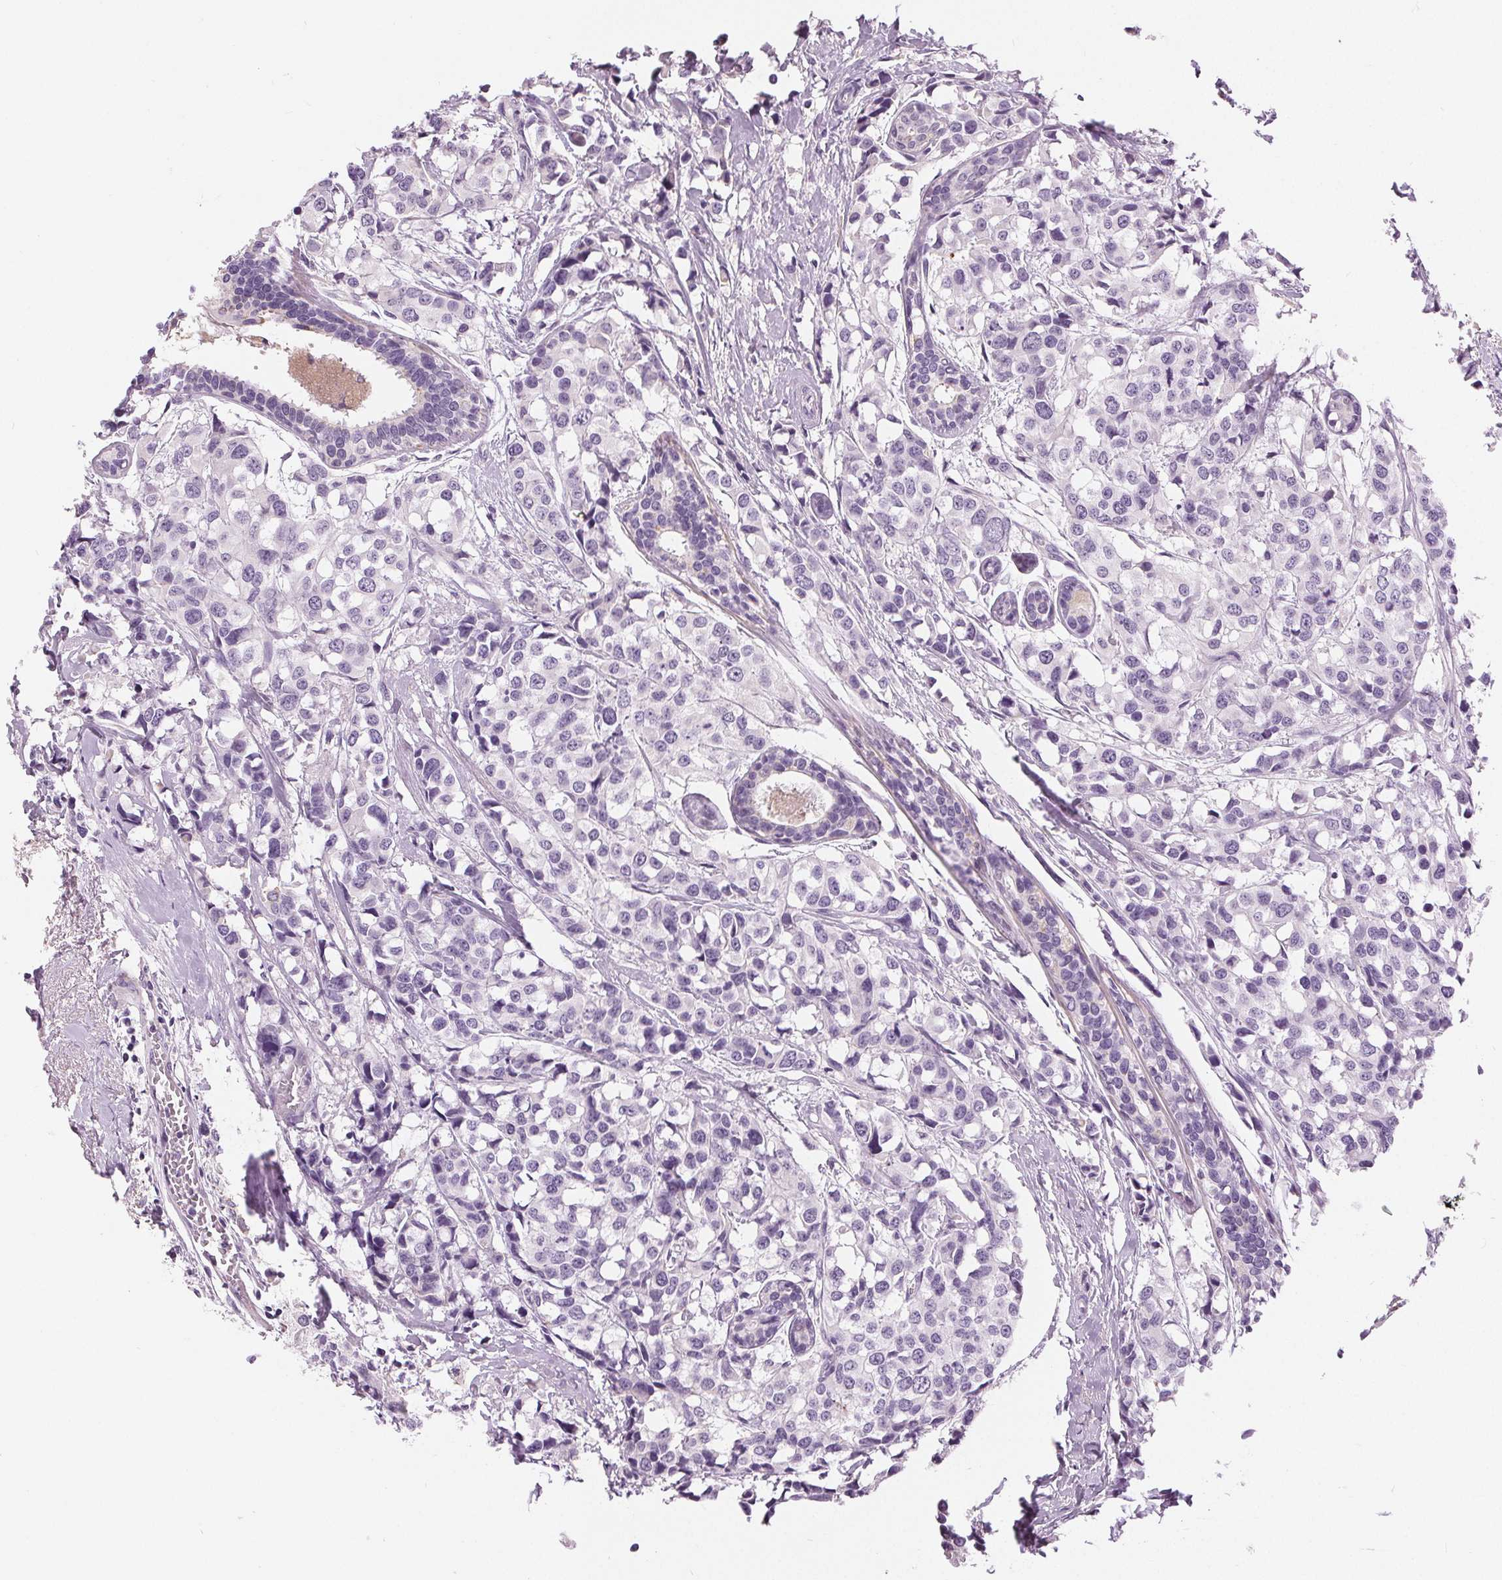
{"staining": {"intensity": "negative", "quantity": "none", "location": "none"}, "tissue": "breast cancer", "cell_type": "Tumor cells", "image_type": "cancer", "snomed": [{"axis": "morphology", "description": "Lobular carcinoma"}, {"axis": "topography", "description": "Breast"}], "caption": "Breast cancer was stained to show a protein in brown. There is no significant staining in tumor cells. (DAB (3,3'-diaminobenzidine) immunohistochemistry (IHC) visualized using brightfield microscopy, high magnification).", "gene": "MISP", "patient": {"sex": "female", "age": 59}}